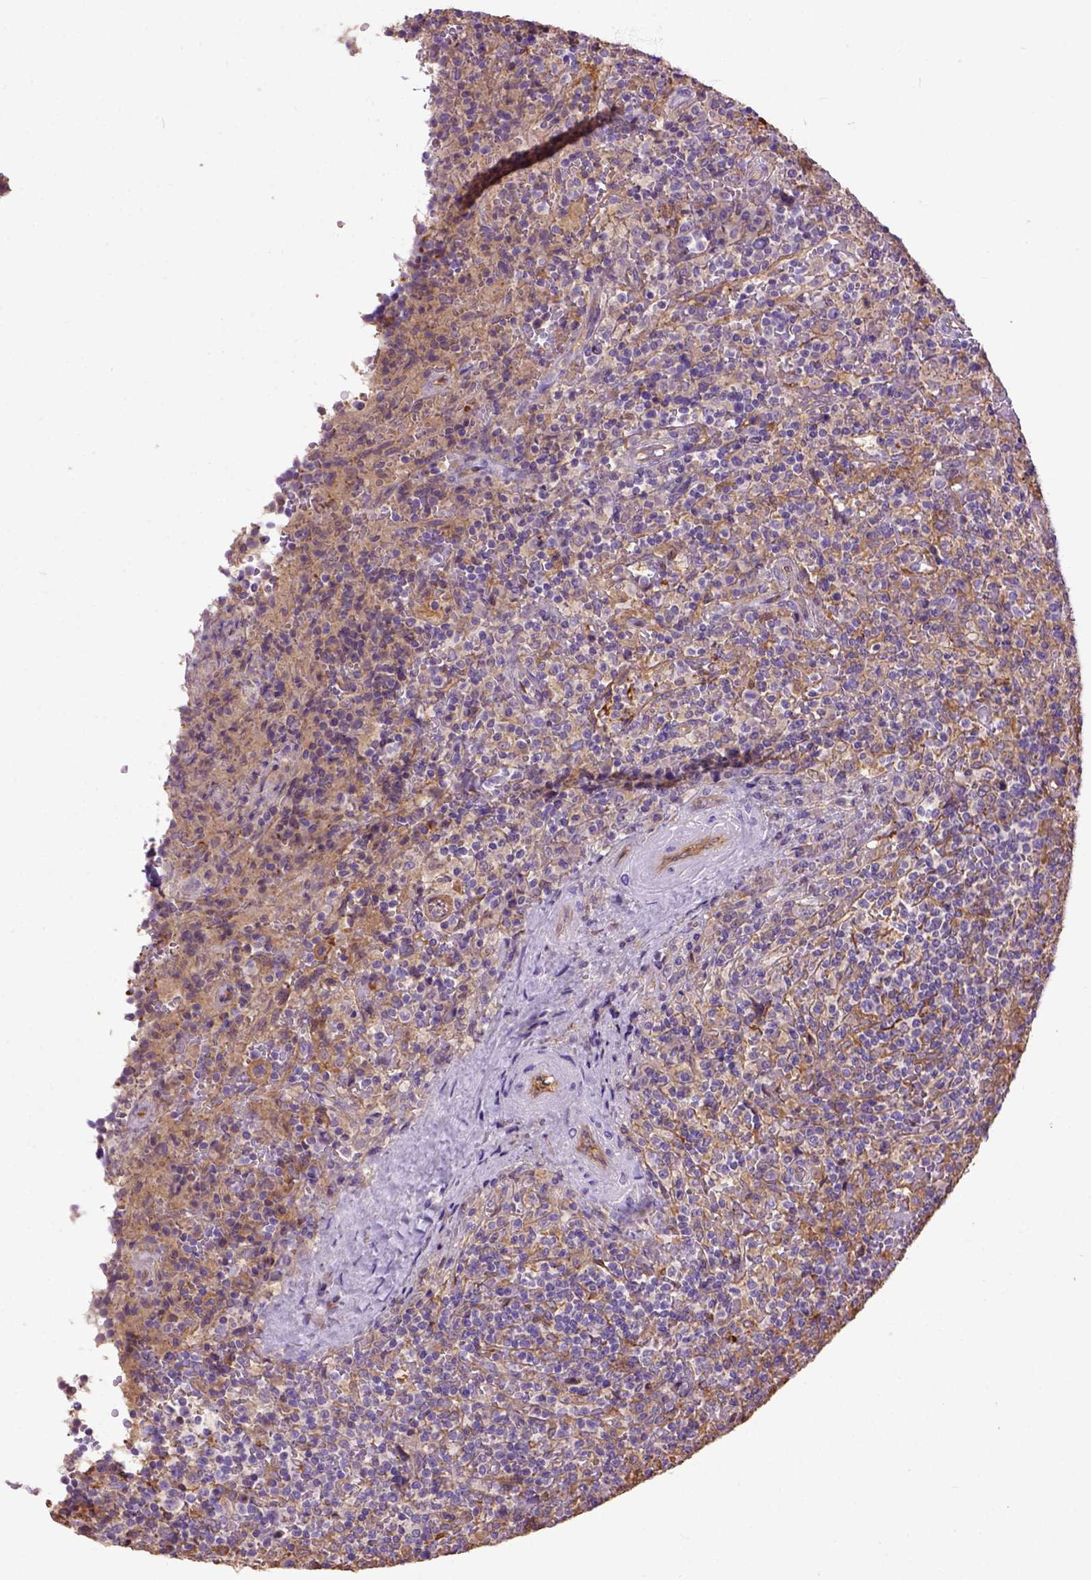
{"staining": {"intensity": "moderate", "quantity": ">75%", "location": "cytoplasmic/membranous"}, "tissue": "lymphoma", "cell_type": "Tumor cells", "image_type": "cancer", "snomed": [{"axis": "morphology", "description": "Malignant lymphoma, non-Hodgkin's type, Low grade"}, {"axis": "topography", "description": "Spleen"}], "caption": "High-power microscopy captured an IHC image of lymphoma, revealing moderate cytoplasmic/membranous expression in about >75% of tumor cells.", "gene": "SEMA4F", "patient": {"sex": "male", "age": 62}}